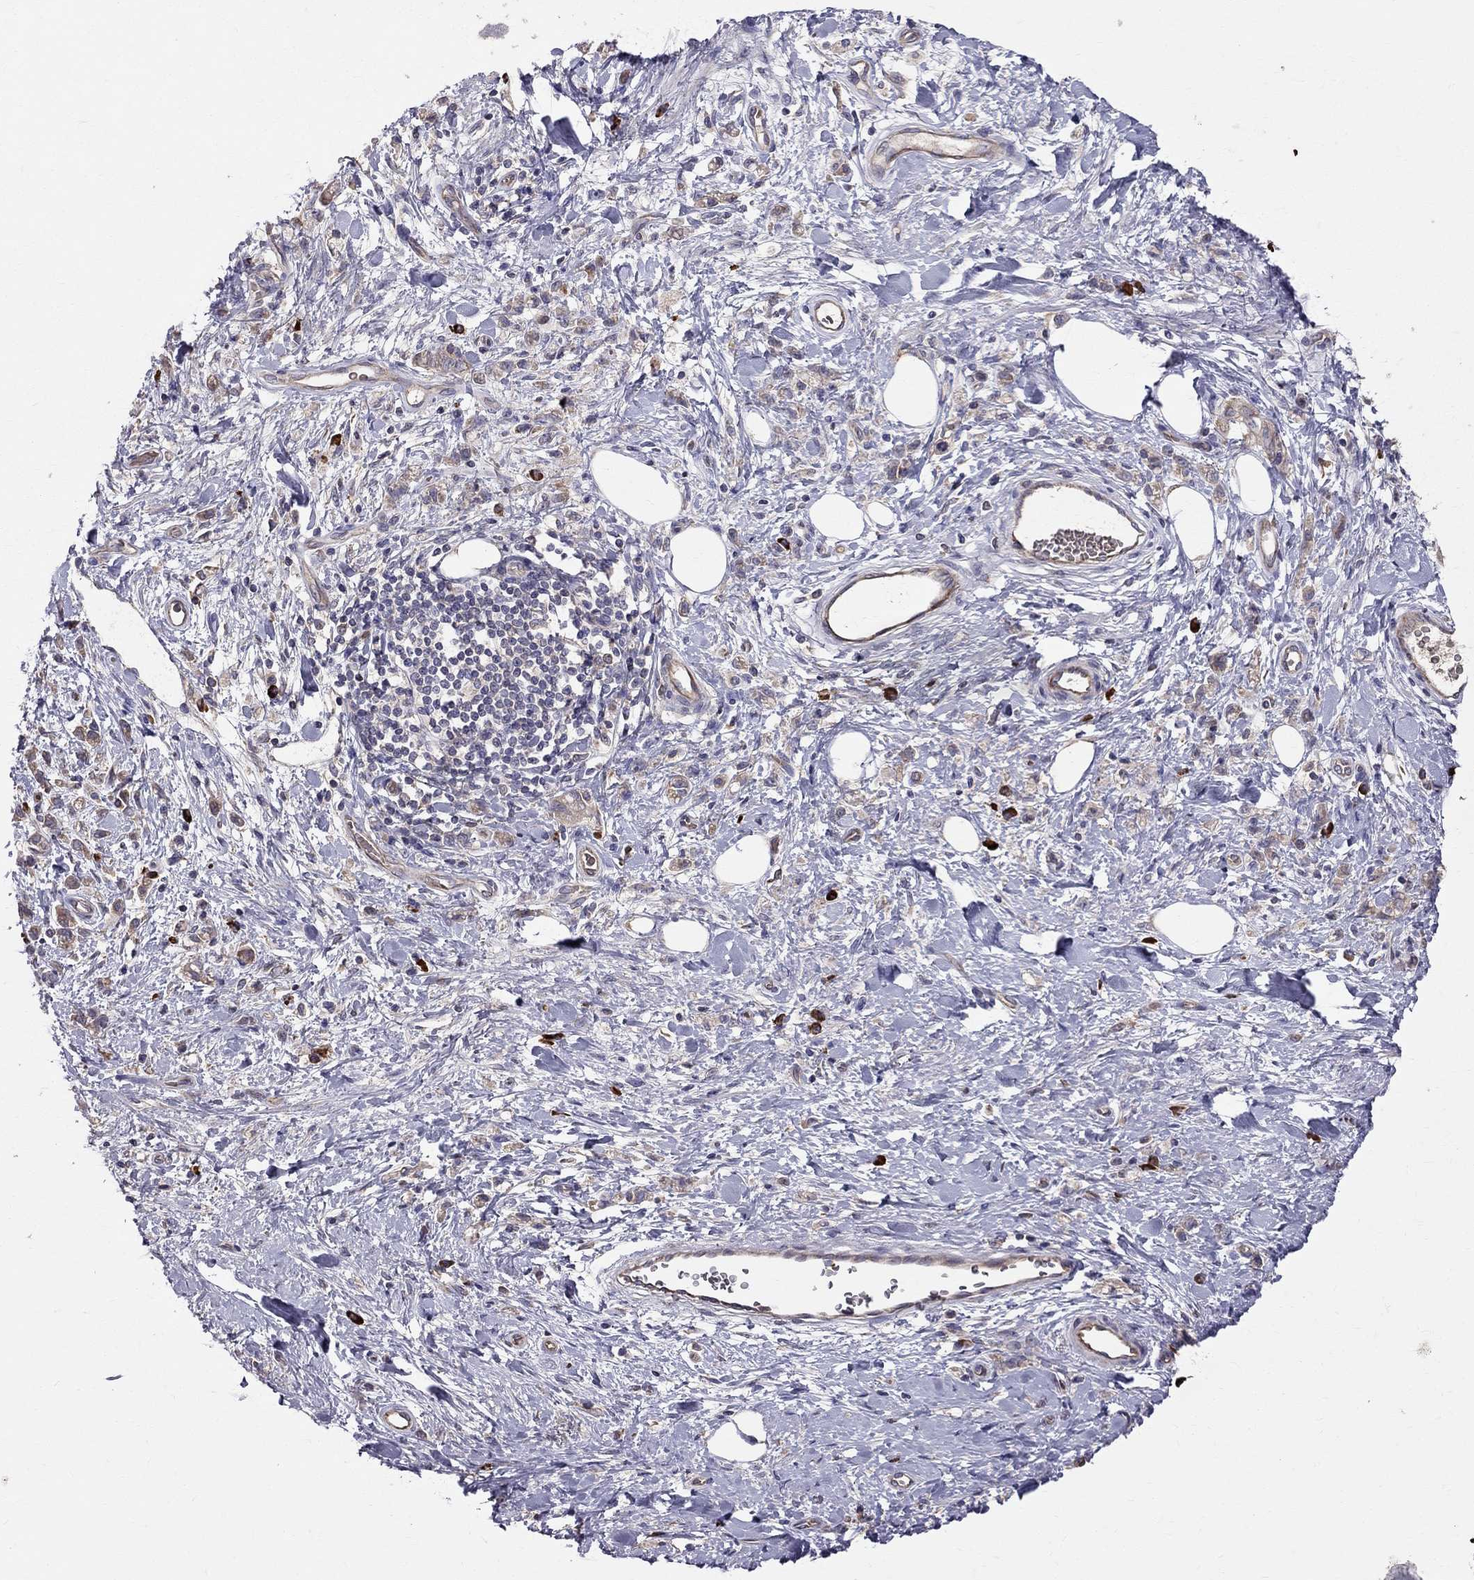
{"staining": {"intensity": "moderate", "quantity": "<25%", "location": "cytoplasmic/membranous"}, "tissue": "stomach cancer", "cell_type": "Tumor cells", "image_type": "cancer", "snomed": [{"axis": "morphology", "description": "Adenocarcinoma, NOS"}, {"axis": "topography", "description": "Stomach"}], "caption": "Stomach adenocarcinoma stained with a brown dye displays moderate cytoplasmic/membranous positive expression in about <25% of tumor cells.", "gene": "PIK3CG", "patient": {"sex": "male", "age": 77}}